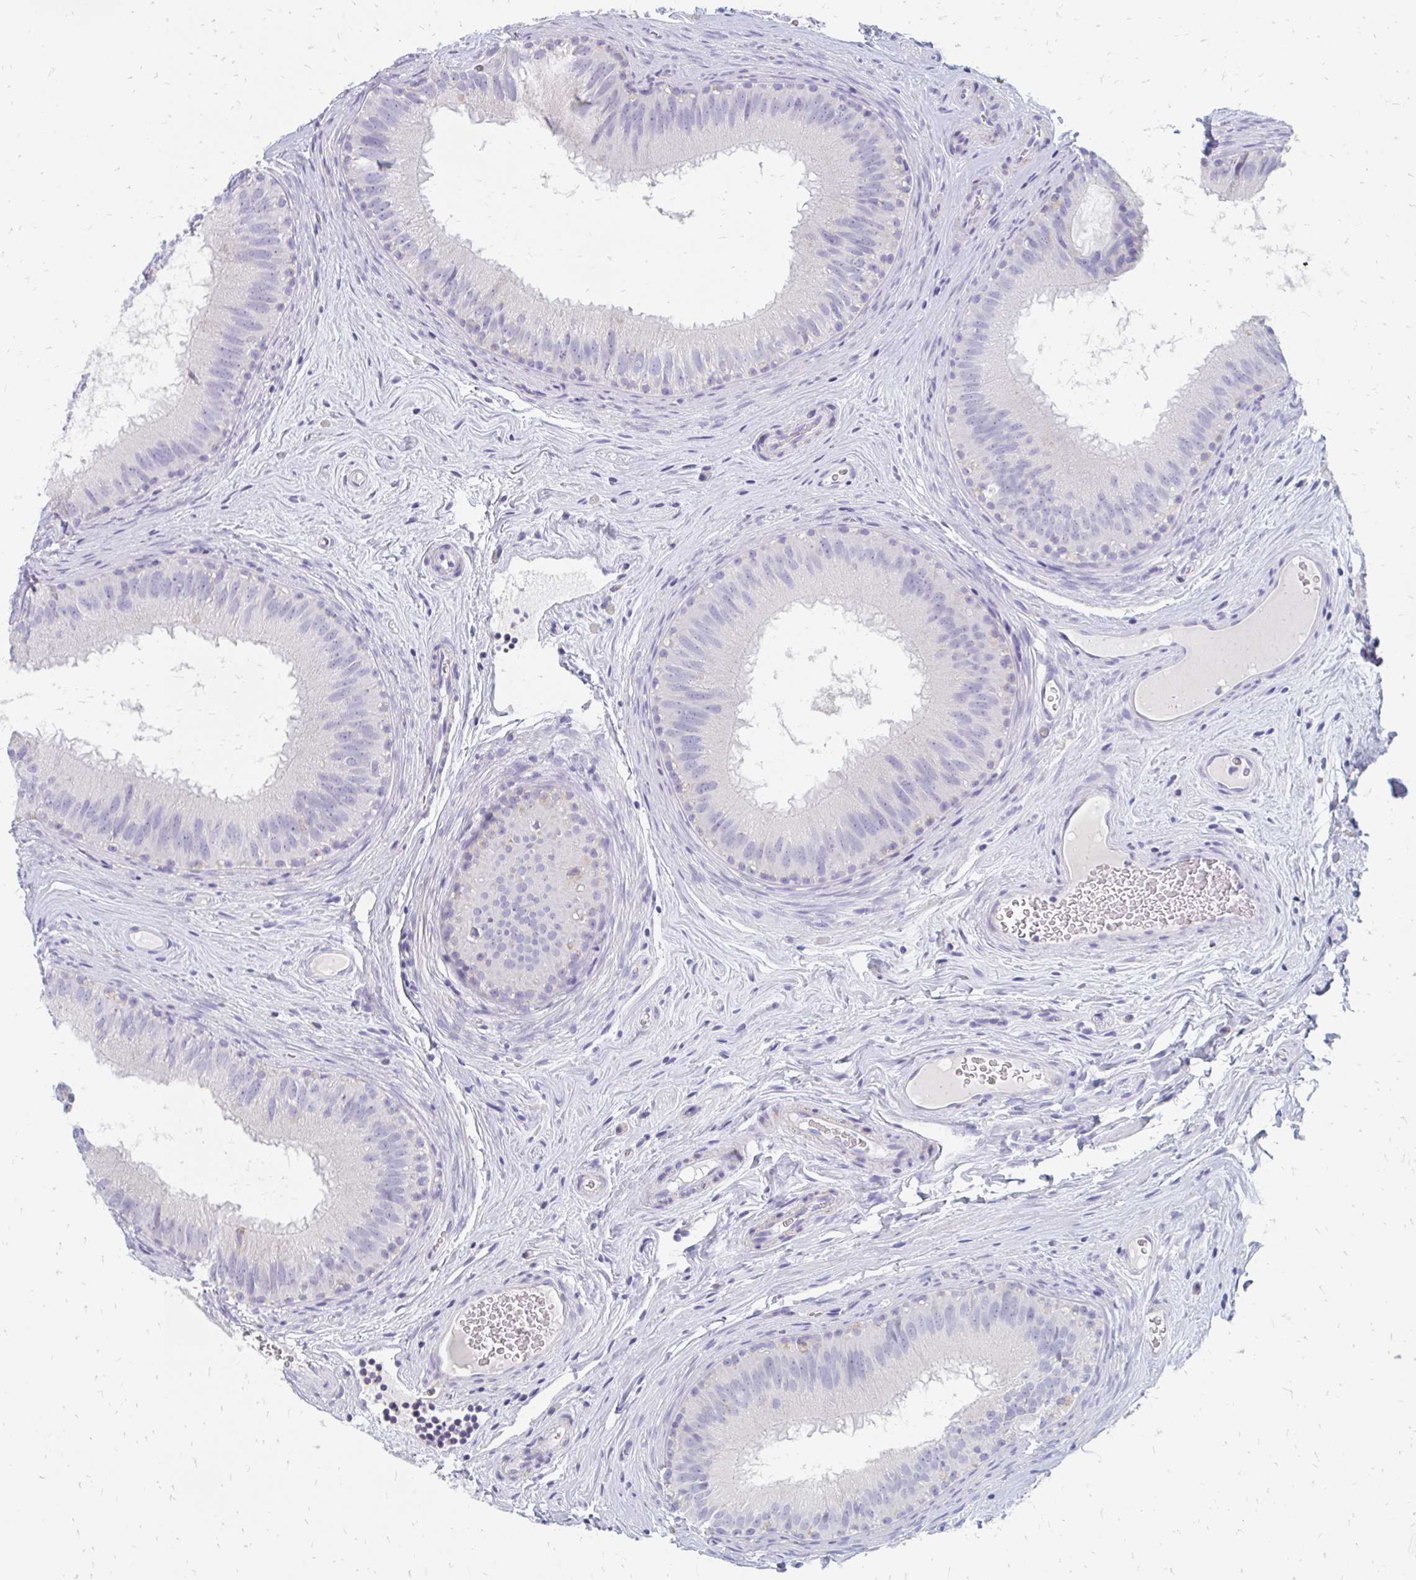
{"staining": {"intensity": "moderate", "quantity": "<25%", "location": "cytoplasmic/membranous"}, "tissue": "epididymis", "cell_type": "Glandular cells", "image_type": "normal", "snomed": [{"axis": "morphology", "description": "Normal tissue, NOS"}, {"axis": "topography", "description": "Epididymis"}], "caption": "Protein expression by immunohistochemistry (IHC) demonstrates moderate cytoplasmic/membranous expression in about <25% of glandular cells in normal epididymis.", "gene": "OR10V1", "patient": {"sex": "male", "age": 44}}